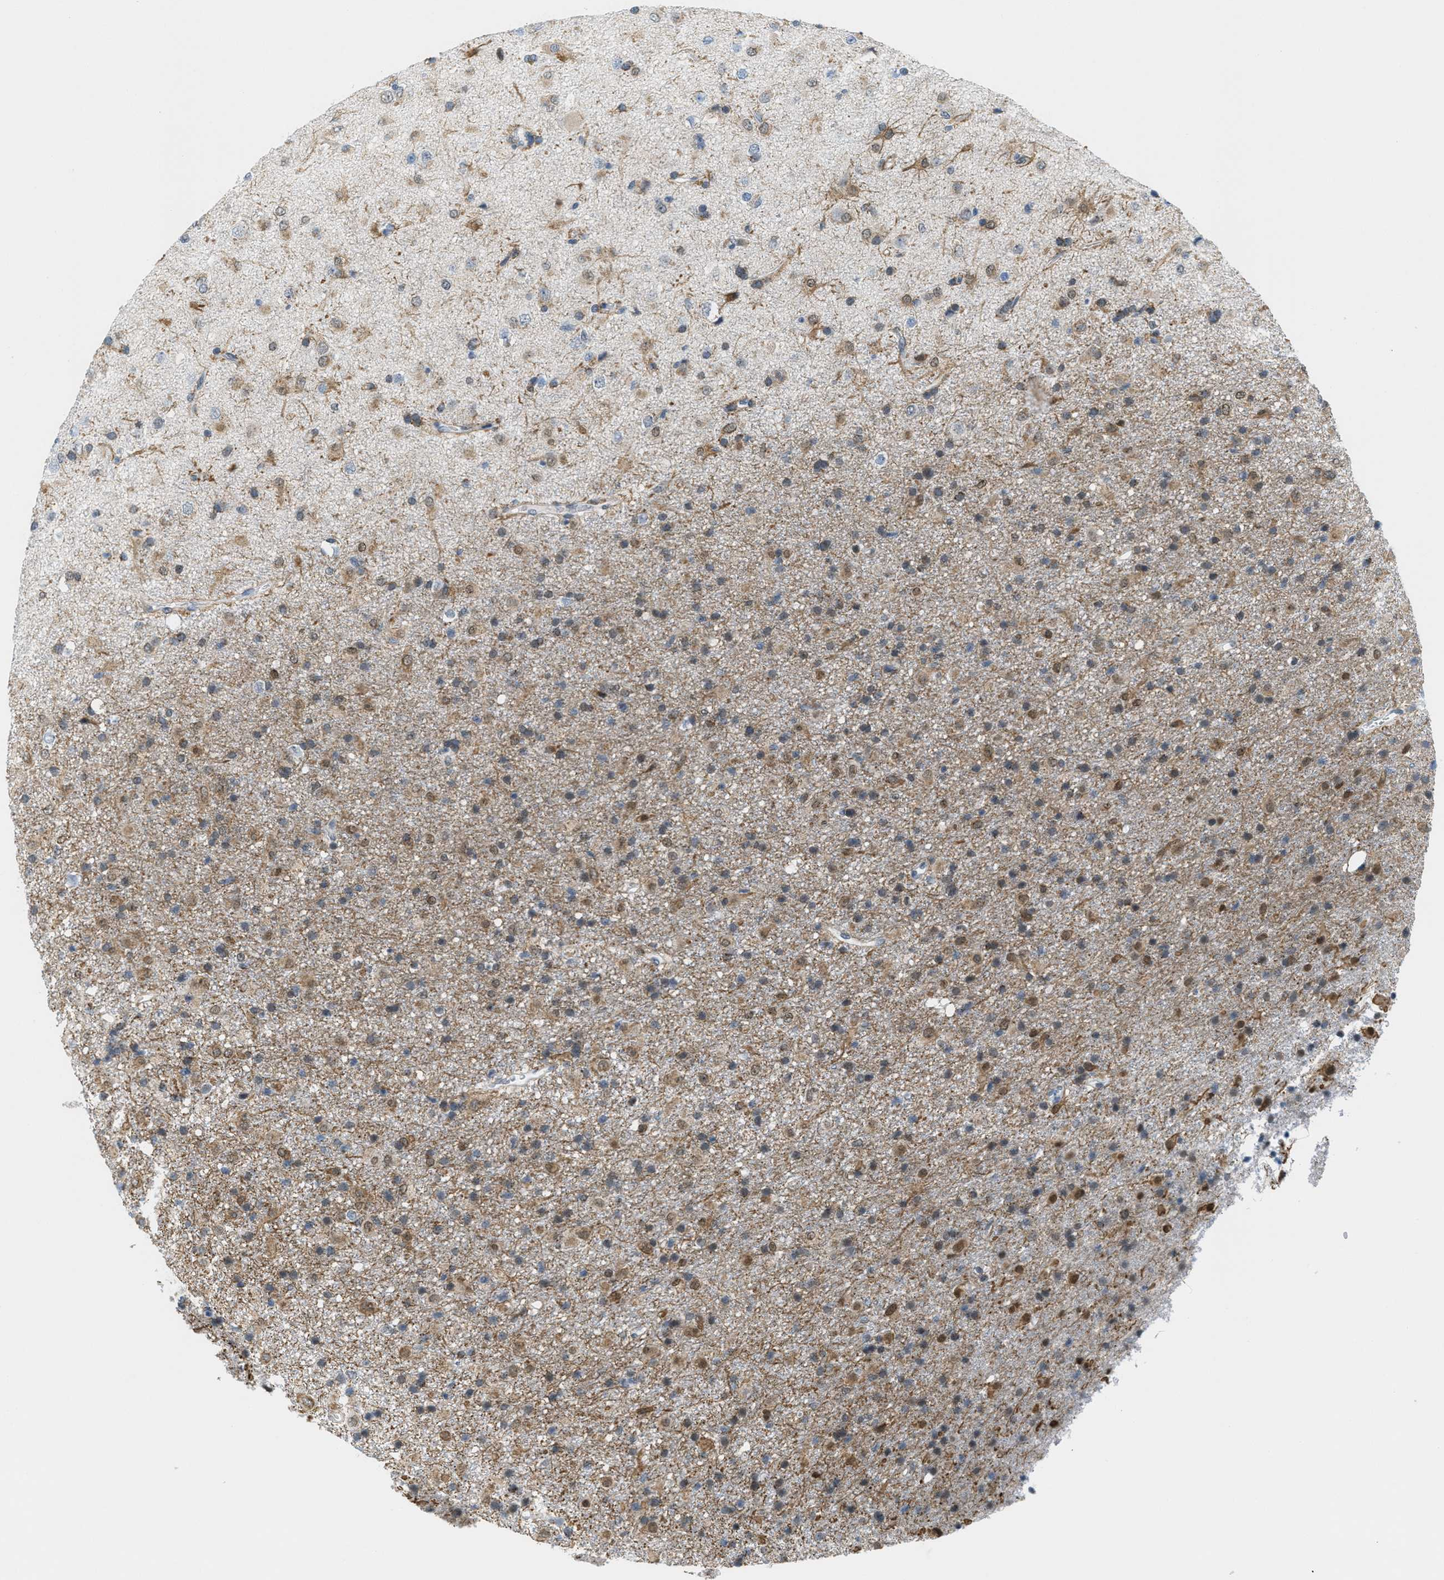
{"staining": {"intensity": "moderate", "quantity": ">75%", "location": "cytoplasmic/membranous,nuclear"}, "tissue": "glioma", "cell_type": "Tumor cells", "image_type": "cancer", "snomed": [{"axis": "morphology", "description": "Glioma, malignant, Low grade"}, {"axis": "topography", "description": "Brain"}], "caption": "DAB (3,3'-diaminobenzidine) immunohistochemical staining of glioma reveals moderate cytoplasmic/membranous and nuclear protein positivity in approximately >75% of tumor cells.", "gene": "HS3ST2", "patient": {"sex": "male", "age": 77}}